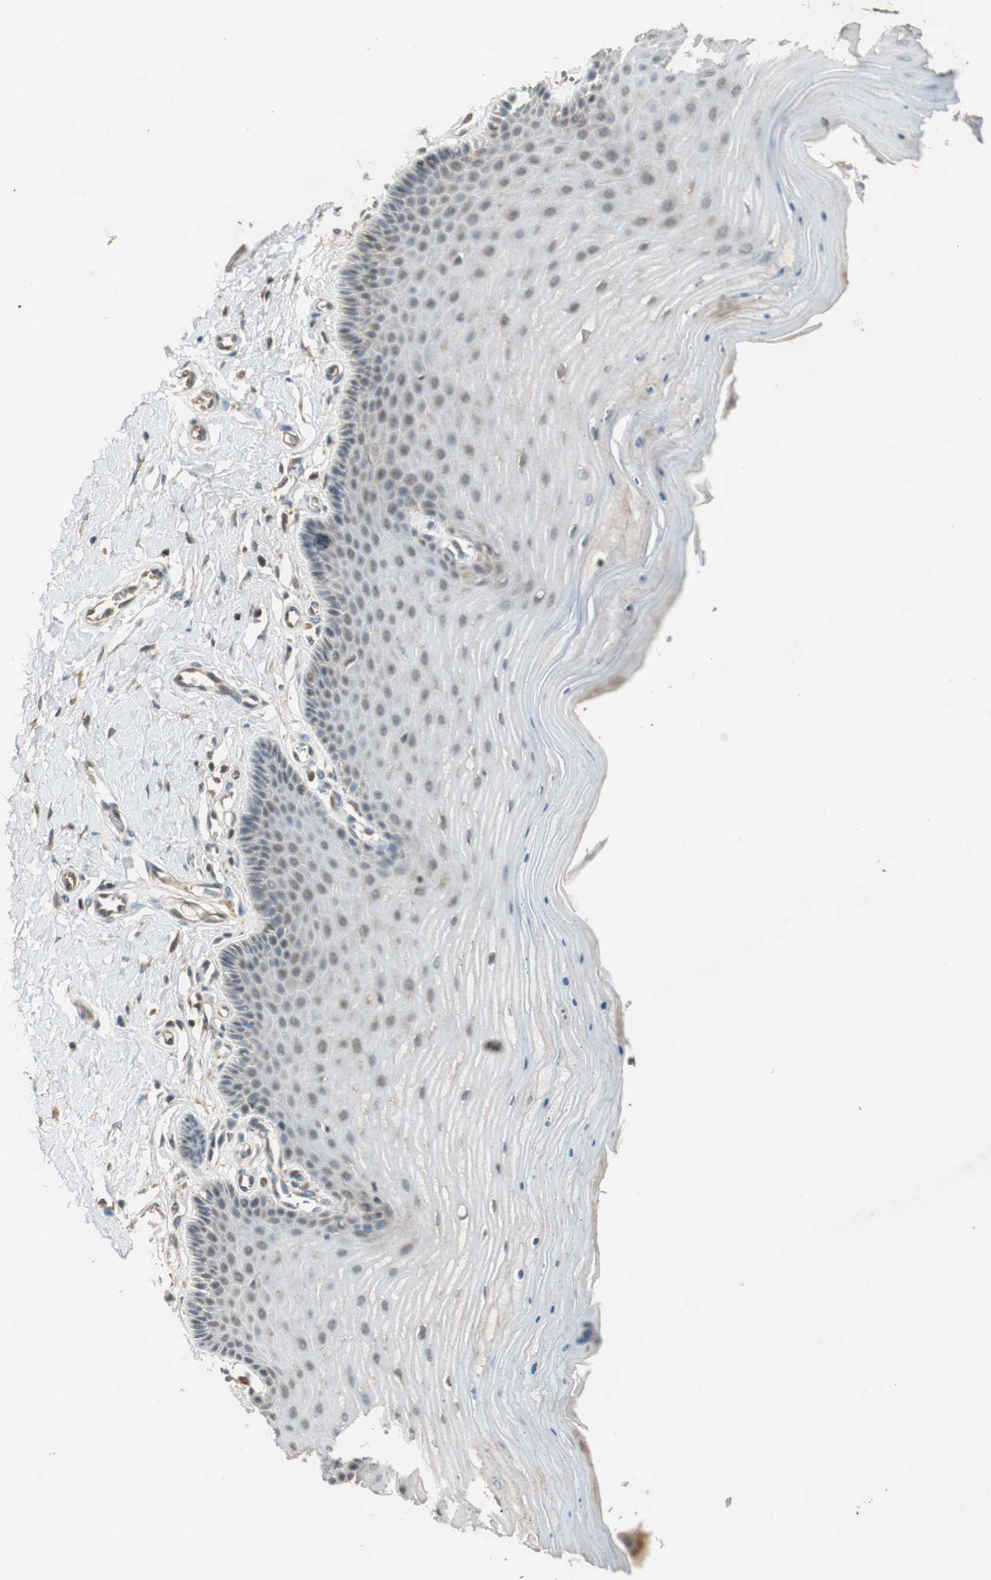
{"staining": {"intensity": "moderate", "quantity": "25%-75%", "location": "cytoplasmic/membranous"}, "tissue": "cervix", "cell_type": "Glandular cells", "image_type": "normal", "snomed": [{"axis": "morphology", "description": "Normal tissue, NOS"}, {"axis": "topography", "description": "Cervix"}], "caption": "IHC histopathology image of unremarkable cervix: cervix stained using immunohistochemistry (IHC) shows medium levels of moderate protein expression localized specifically in the cytoplasmic/membranous of glandular cells, appearing as a cytoplasmic/membranous brown color.", "gene": "GLB1", "patient": {"sex": "female", "age": 55}}